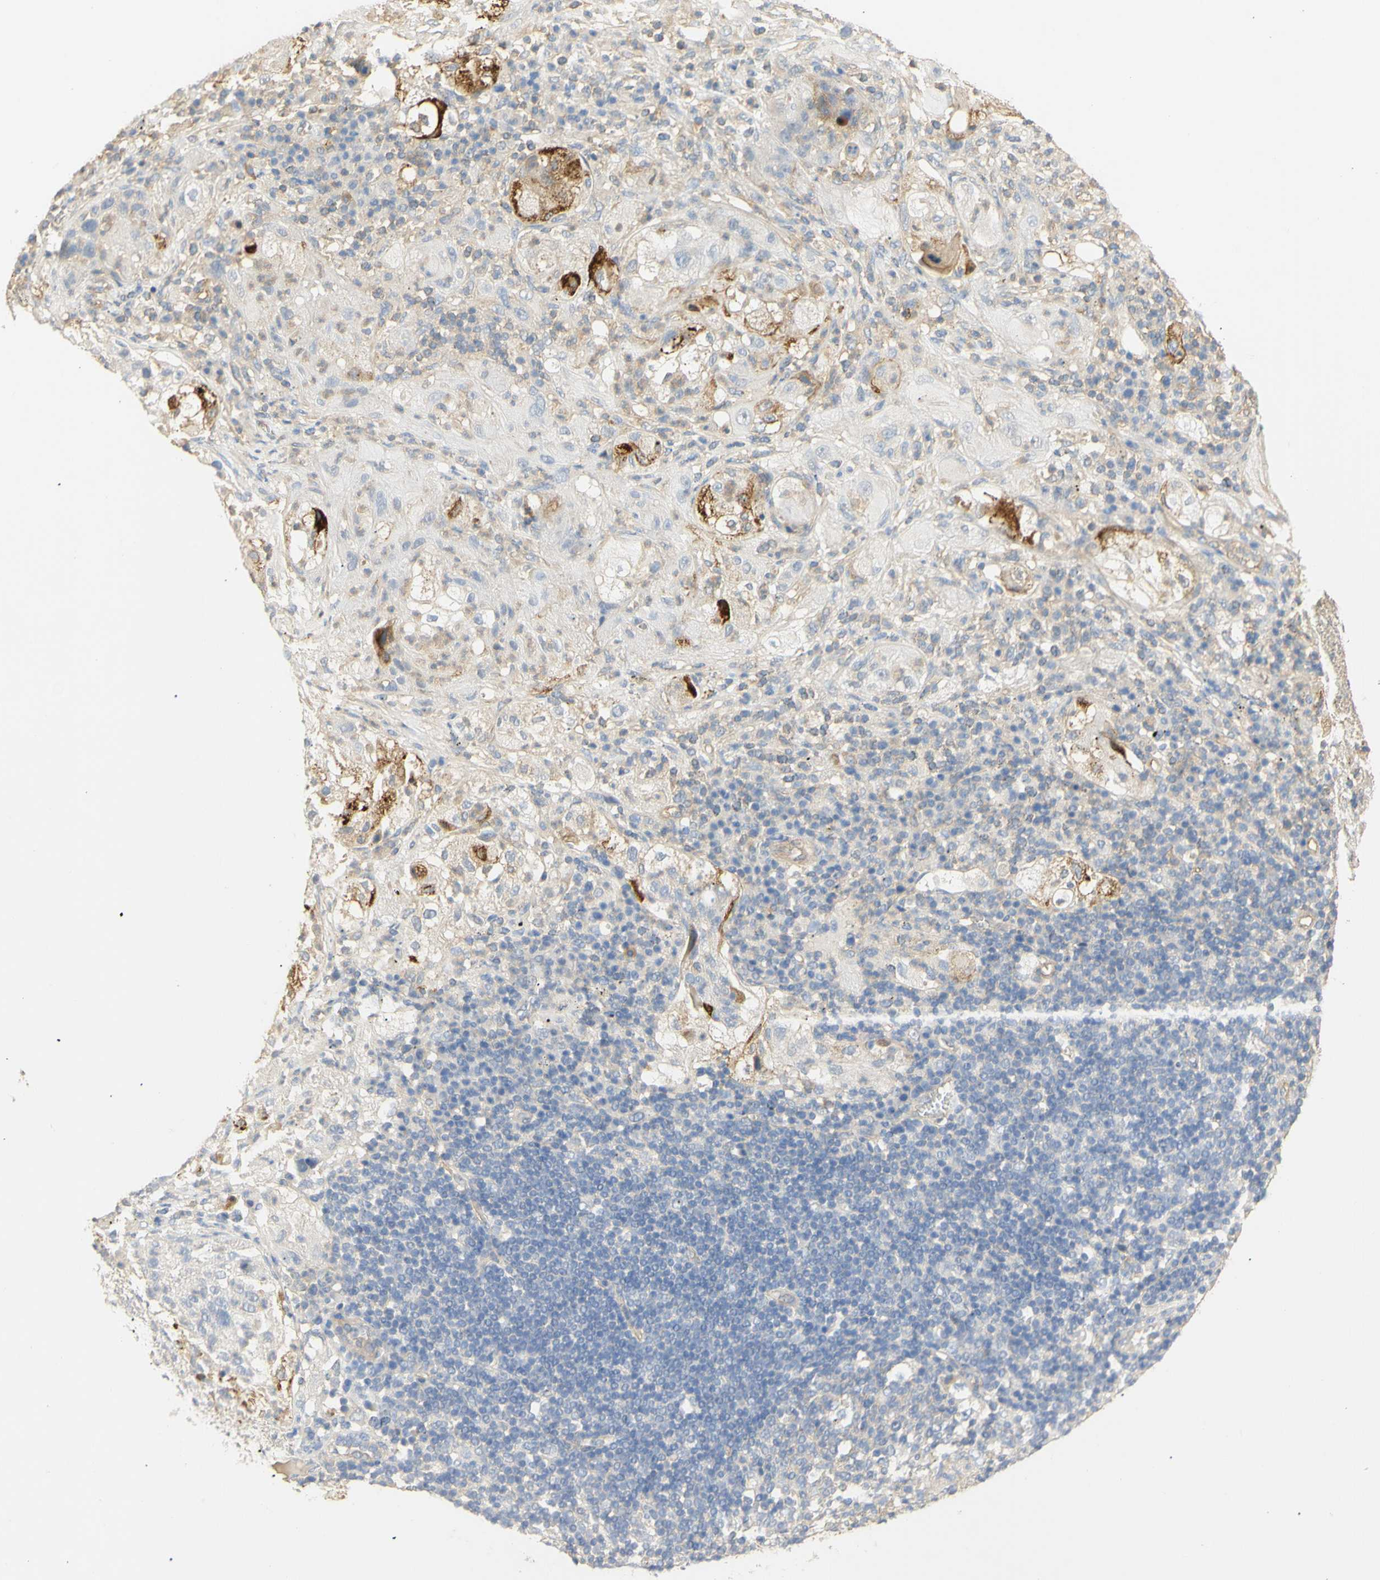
{"staining": {"intensity": "moderate", "quantity": "<25%", "location": "cytoplasmic/membranous"}, "tissue": "lung cancer", "cell_type": "Tumor cells", "image_type": "cancer", "snomed": [{"axis": "morphology", "description": "Inflammation, NOS"}, {"axis": "morphology", "description": "Squamous cell carcinoma, NOS"}, {"axis": "topography", "description": "Lymph node"}, {"axis": "topography", "description": "Soft tissue"}, {"axis": "topography", "description": "Lung"}], "caption": "Immunohistochemical staining of lung squamous cell carcinoma demonstrates low levels of moderate cytoplasmic/membranous staining in about <25% of tumor cells.", "gene": "KCNE4", "patient": {"sex": "male", "age": 66}}